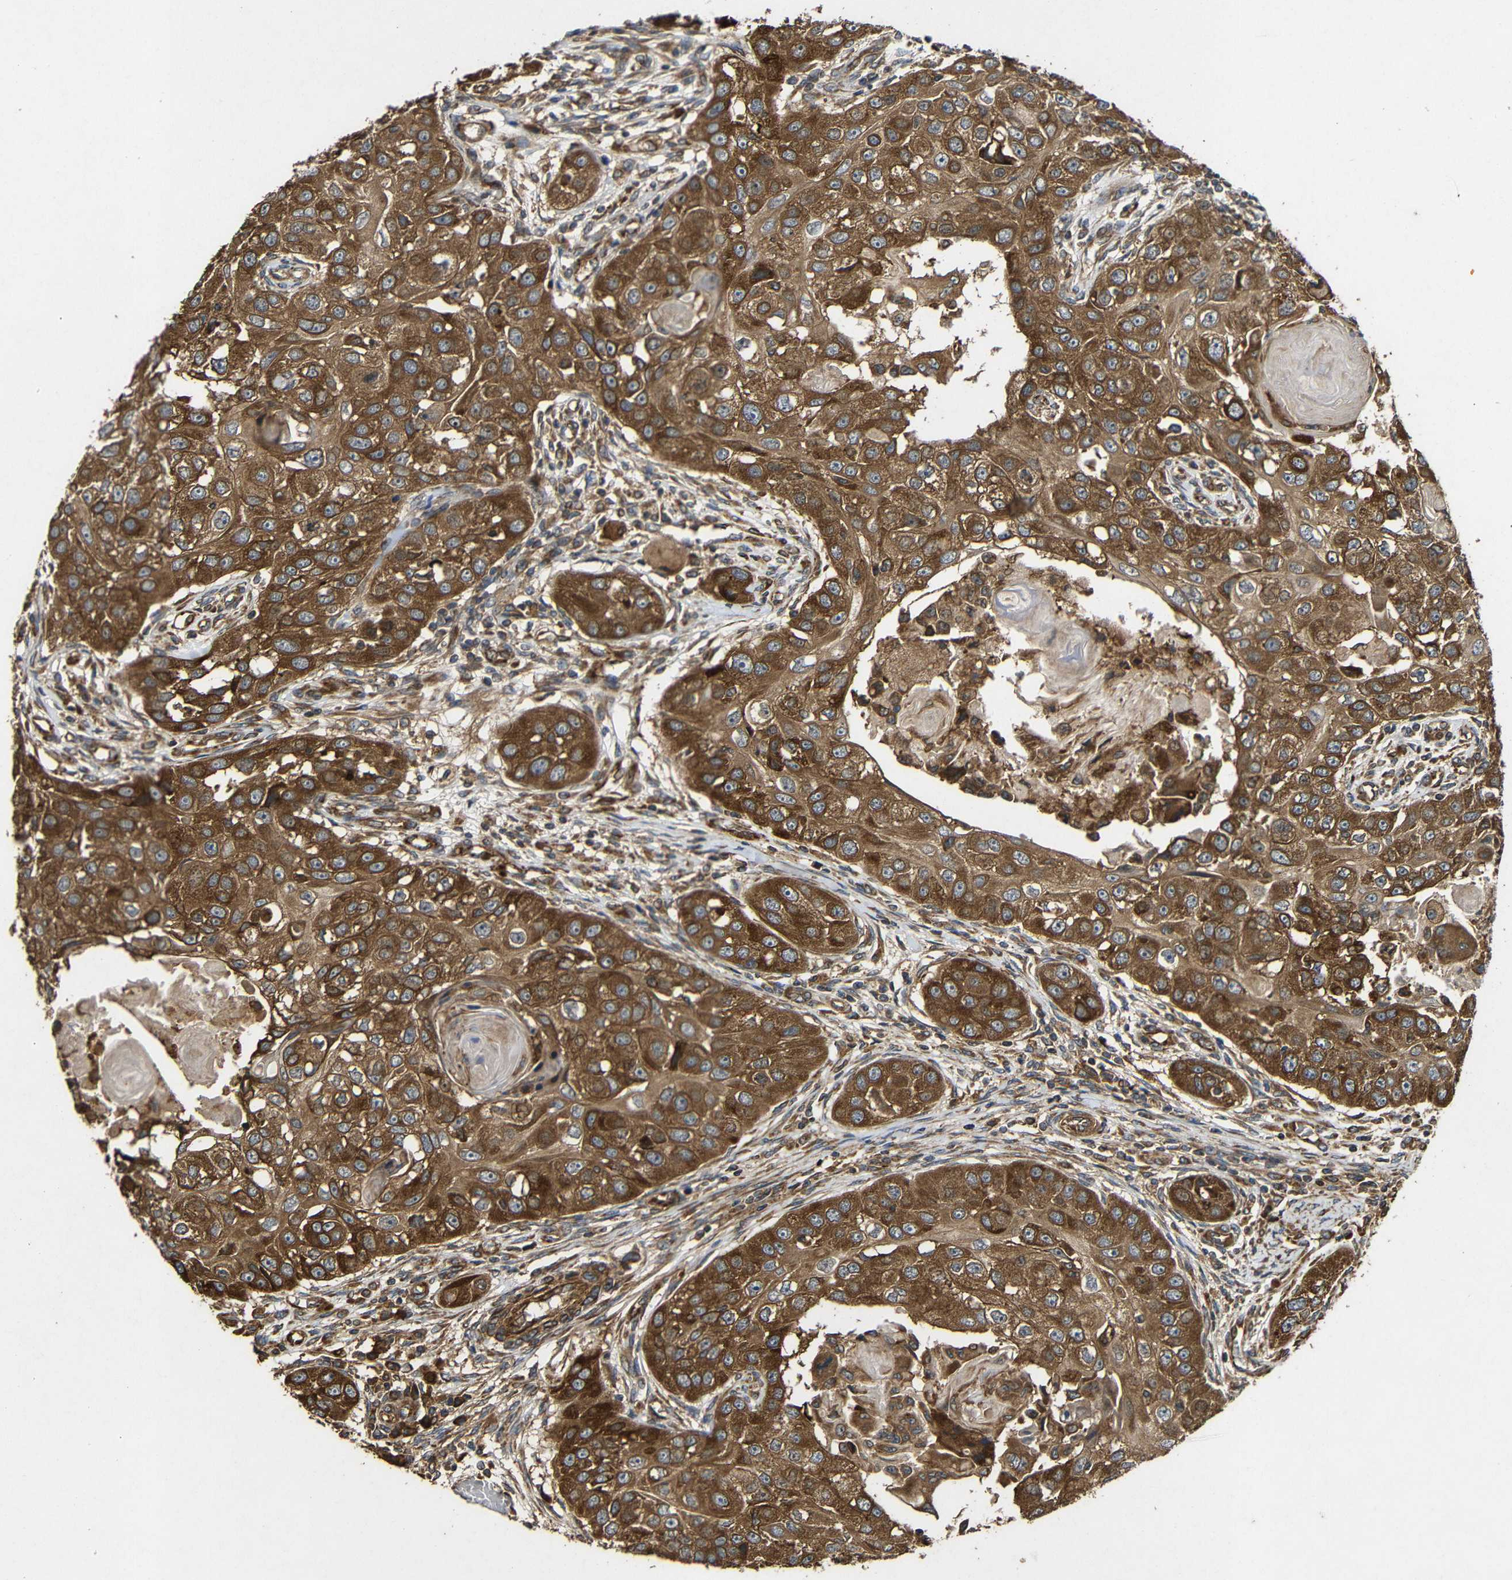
{"staining": {"intensity": "strong", "quantity": ">75%", "location": "cytoplasmic/membranous"}, "tissue": "head and neck cancer", "cell_type": "Tumor cells", "image_type": "cancer", "snomed": [{"axis": "morphology", "description": "Normal tissue, NOS"}, {"axis": "morphology", "description": "Squamous cell carcinoma, NOS"}, {"axis": "topography", "description": "Skeletal muscle"}, {"axis": "topography", "description": "Head-Neck"}], "caption": "Strong cytoplasmic/membranous positivity for a protein is seen in about >75% of tumor cells of squamous cell carcinoma (head and neck) using IHC.", "gene": "EIF2S1", "patient": {"sex": "male", "age": 51}}